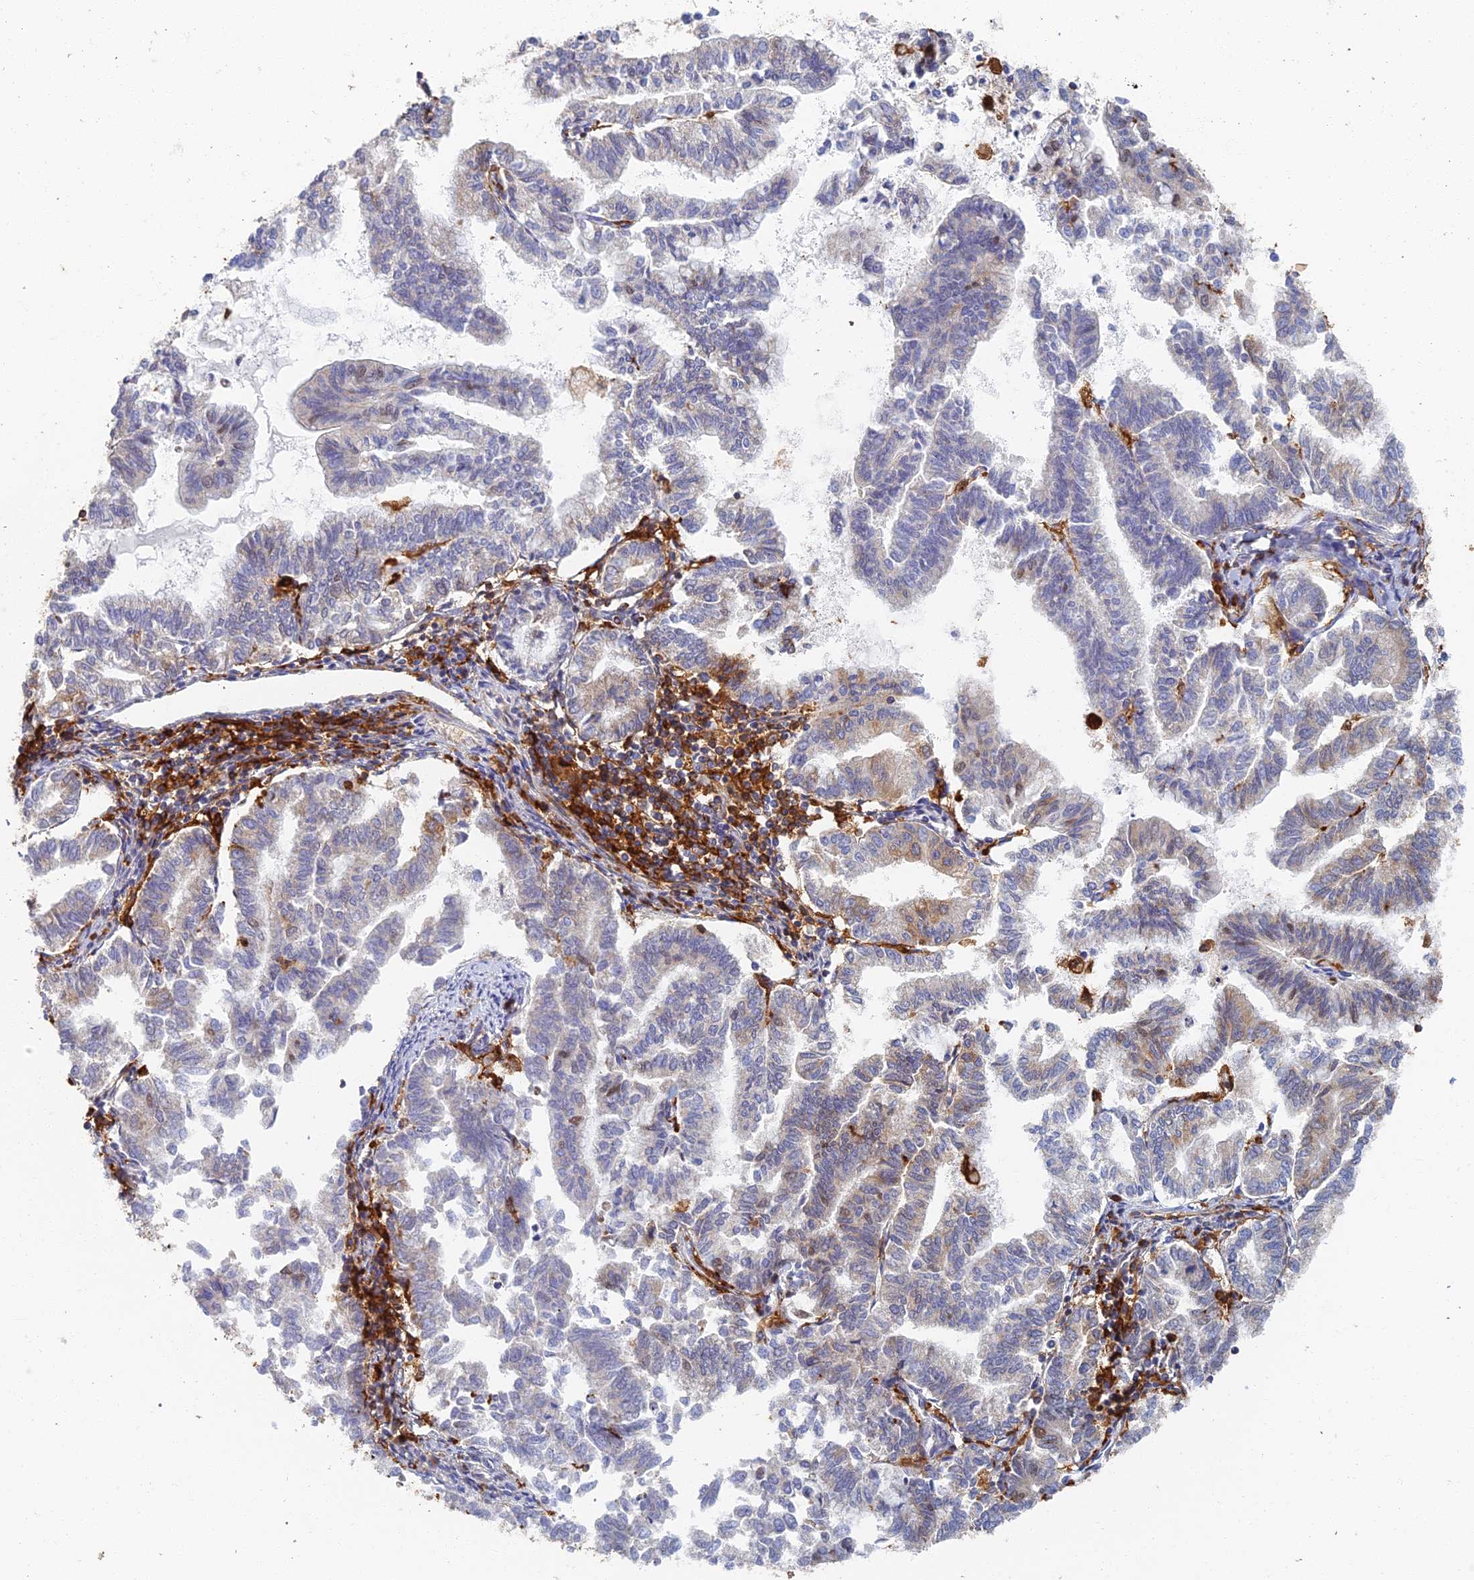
{"staining": {"intensity": "weak", "quantity": "<25%", "location": "cytoplasmic/membranous"}, "tissue": "endometrial cancer", "cell_type": "Tumor cells", "image_type": "cancer", "snomed": [{"axis": "morphology", "description": "Adenocarcinoma, NOS"}, {"axis": "topography", "description": "Endometrium"}], "caption": "Immunohistochemical staining of human adenocarcinoma (endometrial) shows no significant staining in tumor cells.", "gene": "GPATCH1", "patient": {"sex": "female", "age": 79}}